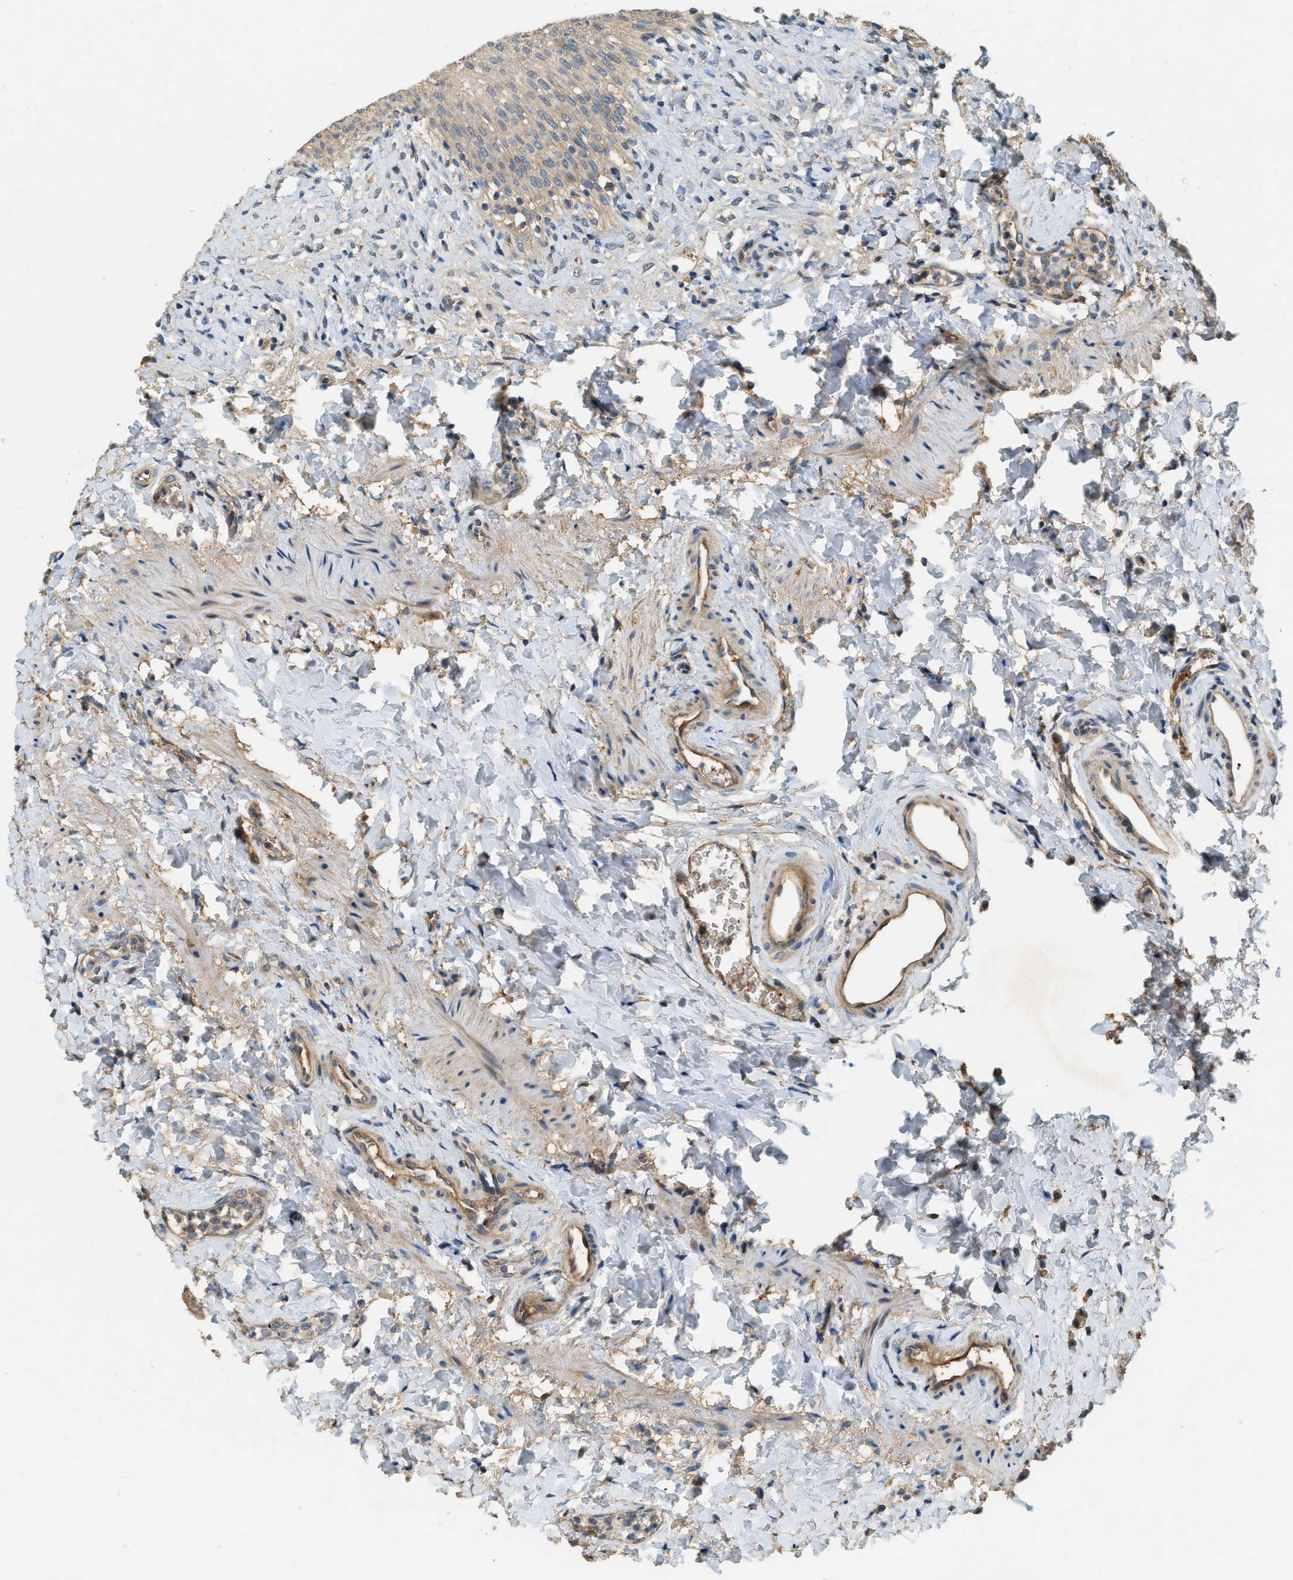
{"staining": {"intensity": "weak", "quantity": ">75%", "location": "cytoplasmic/membranous"}, "tissue": "urinary bladder", "cell_type": "Urothelial cells", "image_type": "normal", "snomed": [{"axis": "morphology", "description": "Urothelial carcinoma, High grade"}, {"axis": "topography", "description": "Urinary bladder"}], "caption": "IHC staining of unremarkable urinary bladder, which reveals low levels of weak cytoplasmic/membranous expression in about >75% of urothelial cells indicating weak cytoplasmic/membranous protein expression. The staining was performed using DAB (3,3'-diaminobenzidine) (brown) for protein detection and nuclei were counterstained in hematoxylin (blue).", "gene": "CFLAR", "patient": {"sex": "male", "age": 46}}